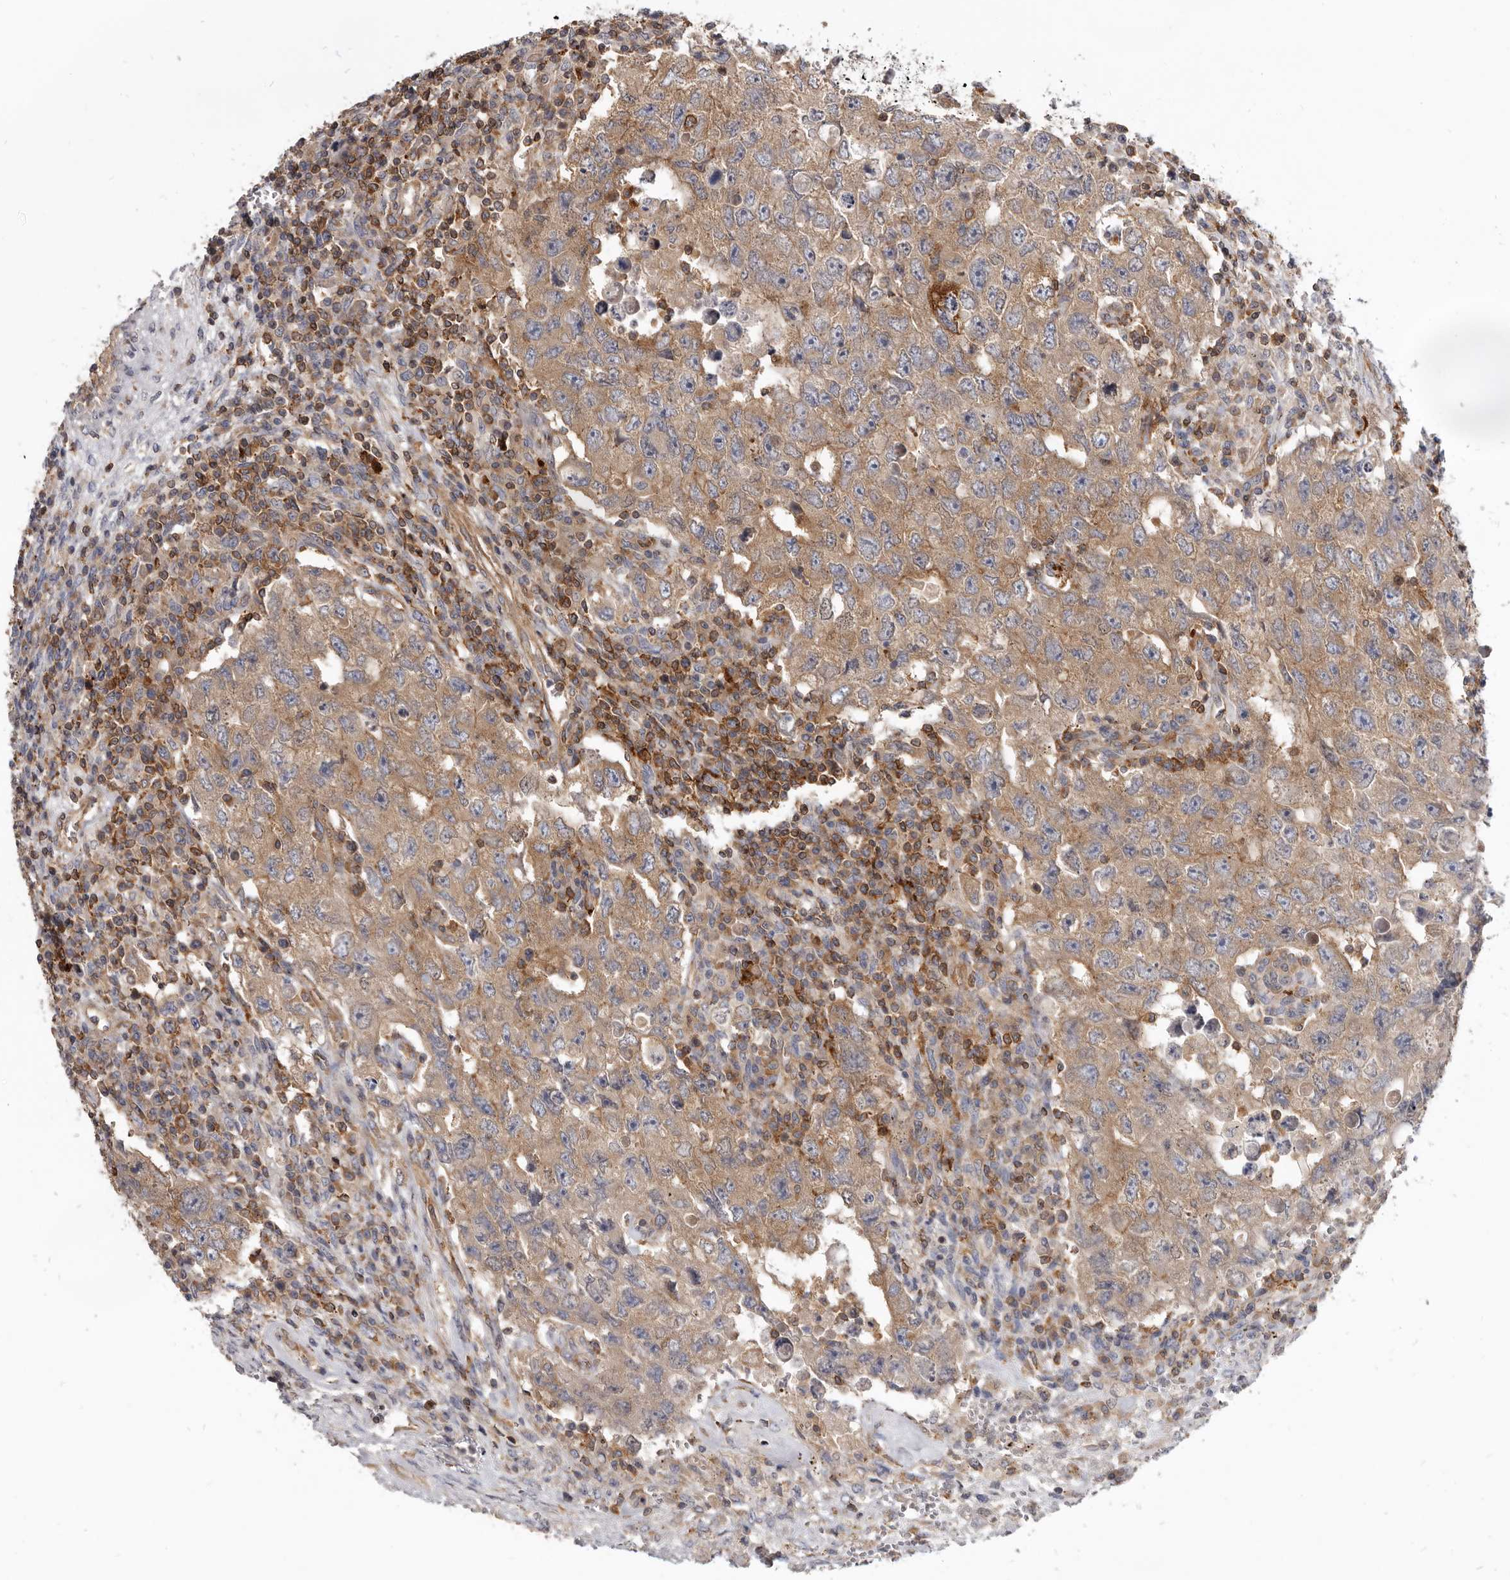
{"staining": {"intensity": "moderate", "quantity": ">75%", "location": "cytoplasmic/membranous"}, "tissue": "testis cancer", "cell_type": "Tumor cells", "image_type": "cancer", "snomed": [{"axis": "morphology", "description": "Carcinoma, Embryonal, NOS"}, {"axis": "topography", "description": "Testis"}], "caption": "Testis cancer stained with IHC demonstrates moderate cytoplasmic/membranous expression in approximately >75% of tumor cells.", "gene": "CBL", "patient": {"sex": "male", "age": 26}}